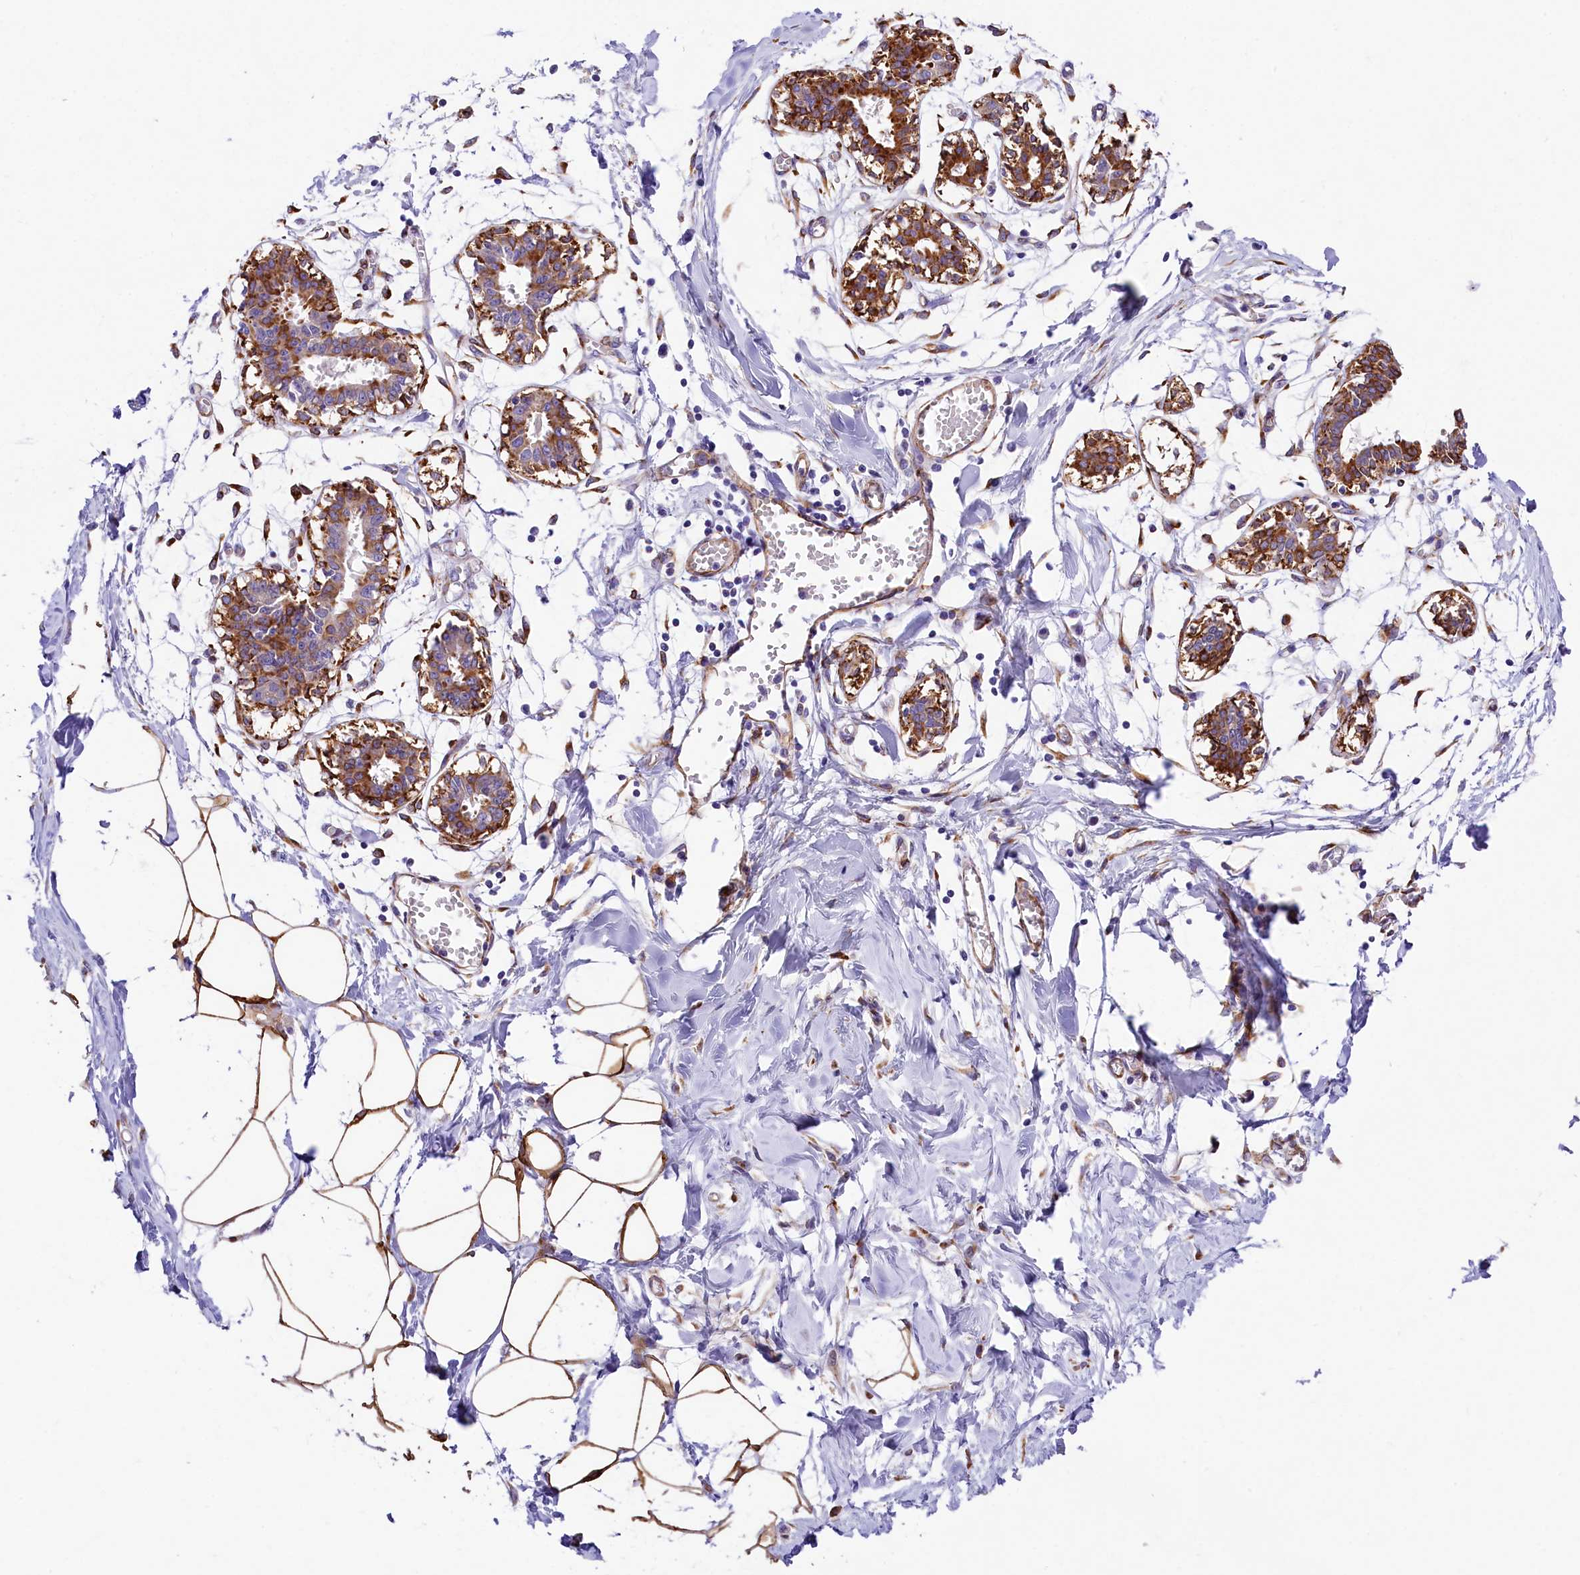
{"staining": {"intensity": "strong", "quantity": ">75%", "location": "cytoplasmic/membranous"}, "tissue": "breast", "cell_type": "Adipocytes", "image_type": "normal", "snomed": [{"axis": "morphology", "description": "Normal tissue, NOS"}, {"axis": "topography", "description": "Breast"}], "caption": "High-power microscopy captured an immunohistochemistry (IHC) image of normal breast, revealing strong cytoplasmic/membranous positivity in about >75% of adipocytes.", "gene": "ITGA1", "patient": {"sex": "female", "age": 27}}